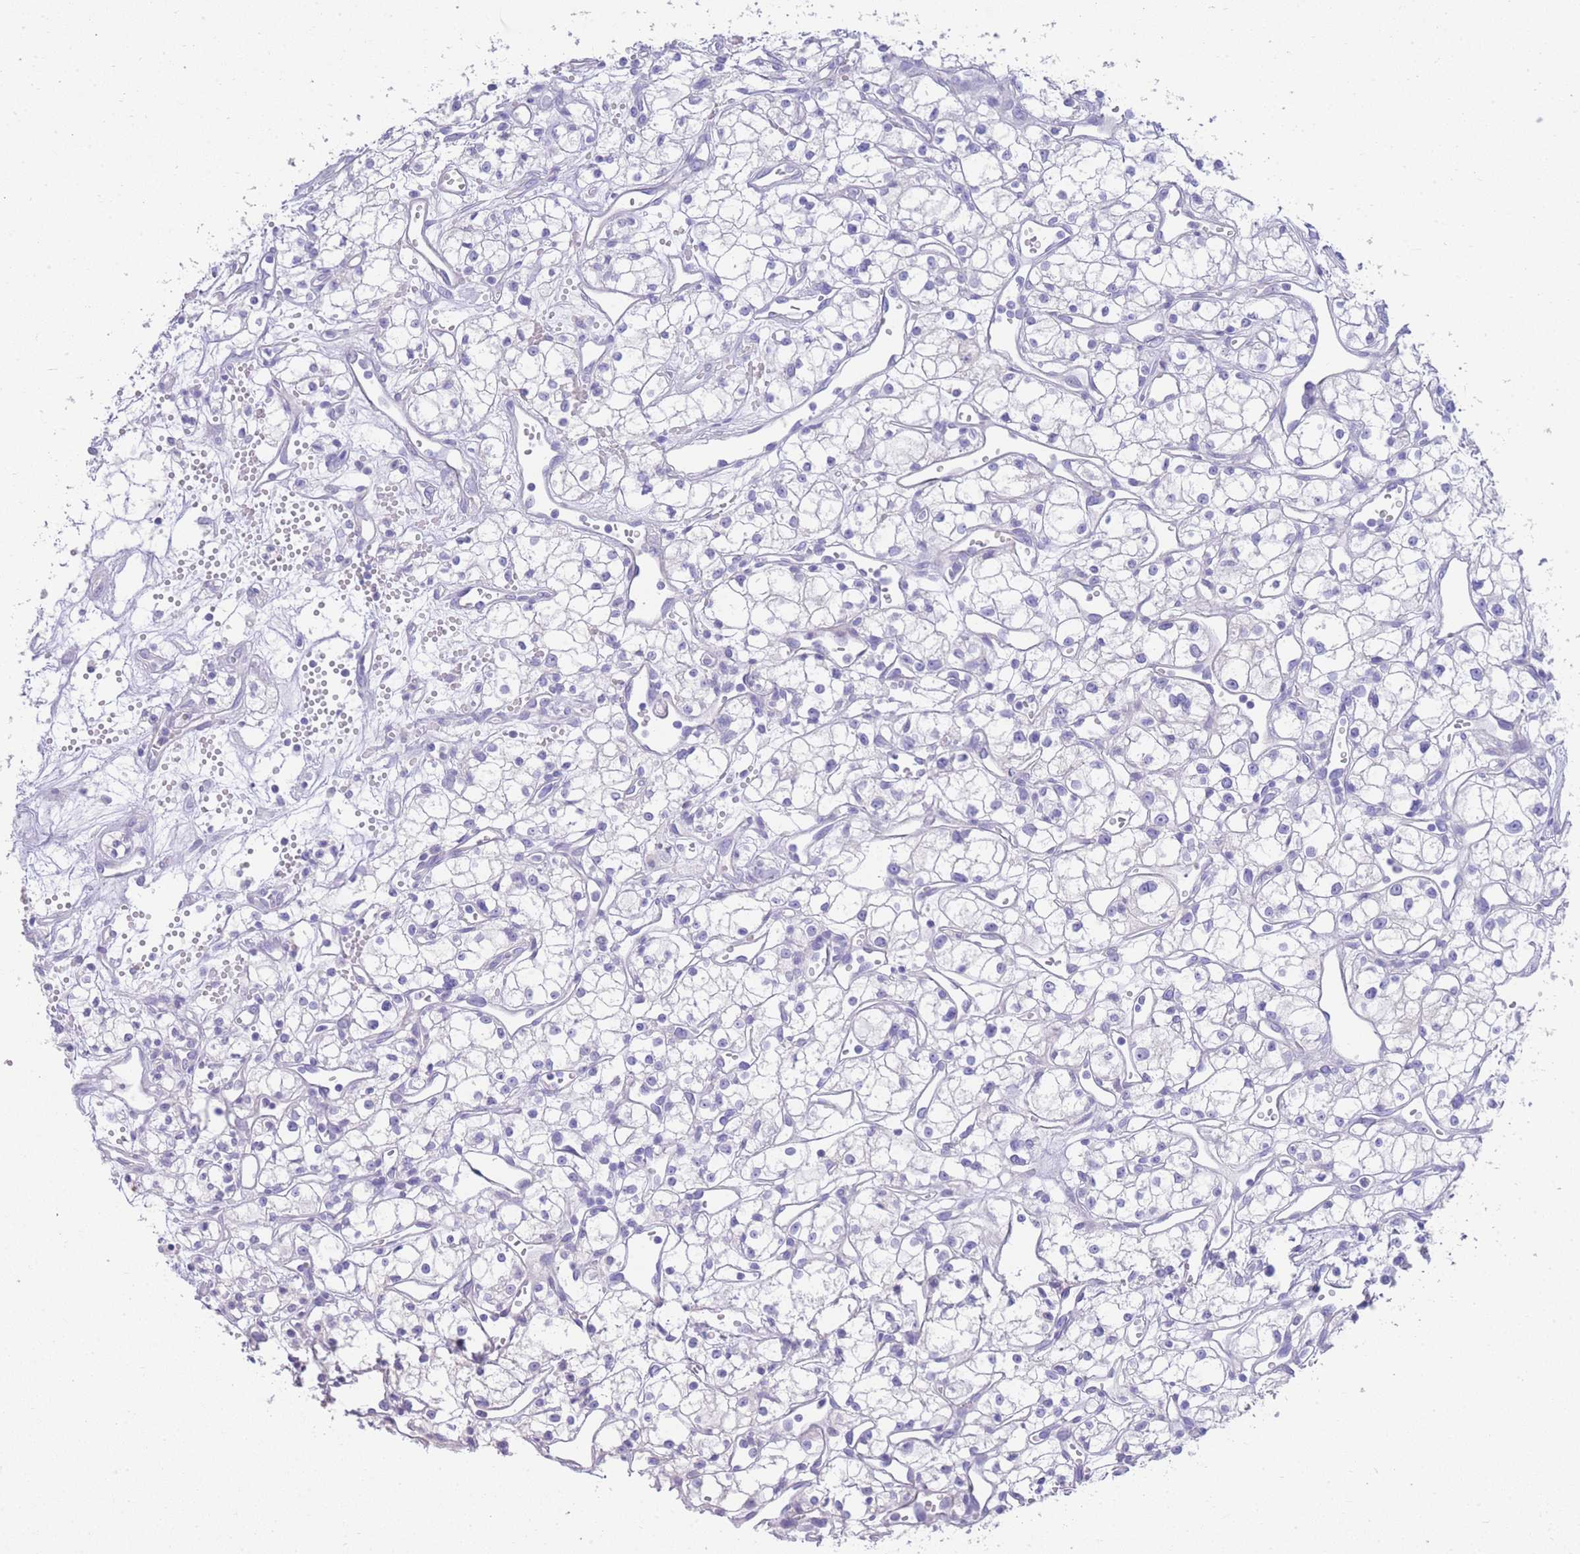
{"staining": {"intensity": "negative", "quantity": "none", "location": "none"}, "tissue": "renal cancer", "cell_type": "Tumor cells", "image_type": "cancer", "snomed": [{"axis": "morphology", "description": "Adenocarcinoma, NOS"}, {"axis": "topography", "description": "Kidney"}], "caption": "Tumor cells show no significant protein positivity in adenocarcinoma (renal). The staining was performed using DAB (3,3'-diaminobenzidine) to visualize the protein expression in brown, while the nuclei were stained in blue with hematoxylin (Magnification: 20x).", "gene": "LRRC37A", "patient": {"sex": "male", "age": 59}}